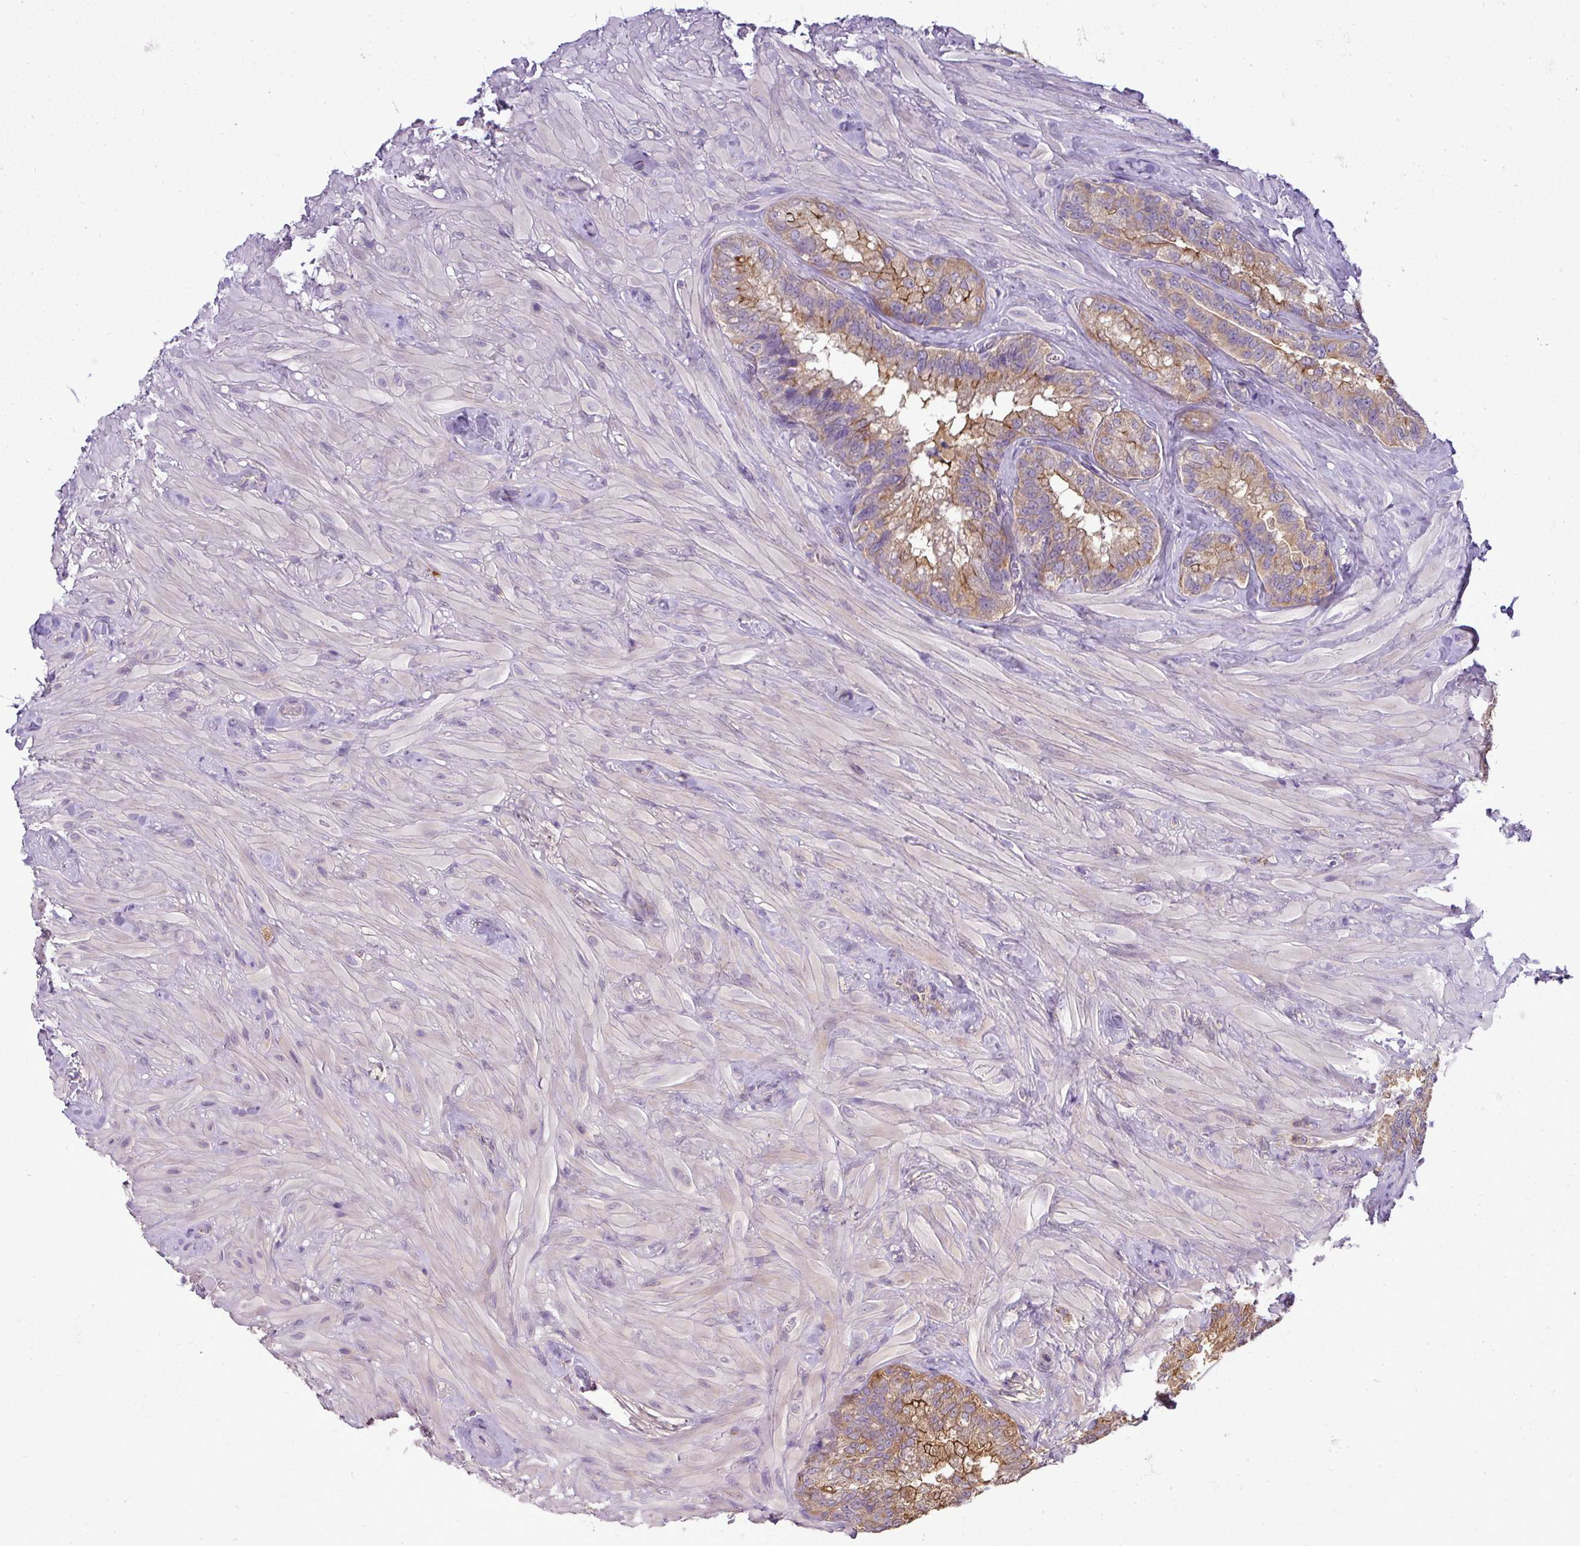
{"staining": {"intensity": "moderate", "quantity": ">75%", "location": "cytoplasmic/membranous"}, "tissue": "seminal vesicle", "cell_type": "Glandular cells", "image_type": "normal", "snomed": [{"axis": "morphology", "description": "Normal tissue, NOS"}, {"axis": "topography", "description": "Seminal veicle"}], "caption": "An image of seminal vesicle stained for a protein shows moderate cytoplasmic/membranous brown staining in glandular cells. The protein is shown in brown color, while the nuclei are stained blue.", "gene": "STAT5A", "patient": {"sex": "male", "age": 60}}